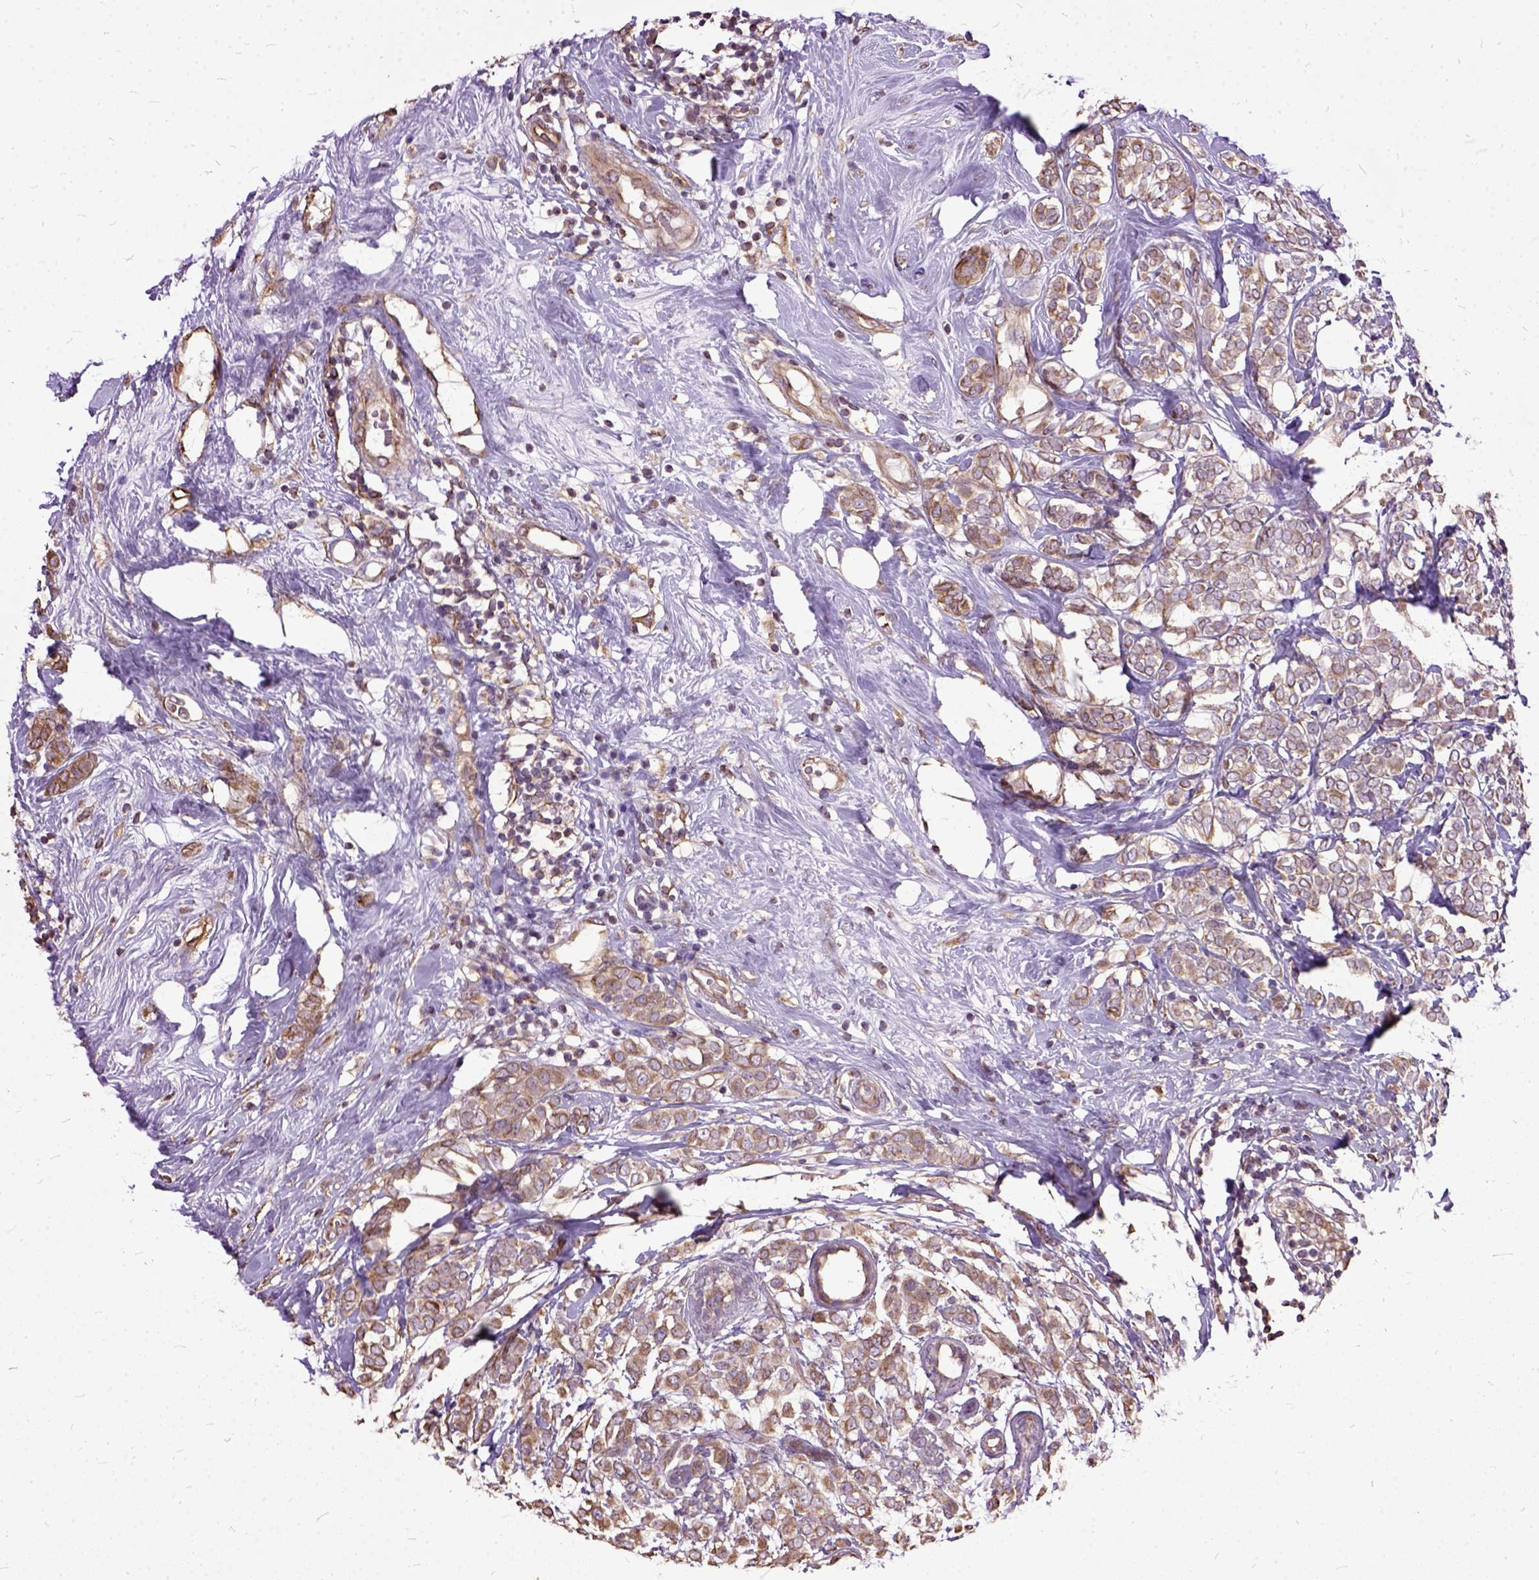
{"staining": {"intensity": "moderate", "quantity": ">75%", "location": "cytoplasmic/membranous"}, "tissue": "breast cancer", "cell_type": "Tumor cells", "image_type": "cancer", "snomed": [{"axis": "morphology", "description": "Lobular carcinoma"}, {"axis": "topography", "description": "Breast"}], "caption": "A photomicrograph of breast cancer stained for a protein exhibits moderate cytoplasmic/membranous brown staining in tumor cells.", "gene": "AREG", "patient": {"sex": "female", "age": 49}}